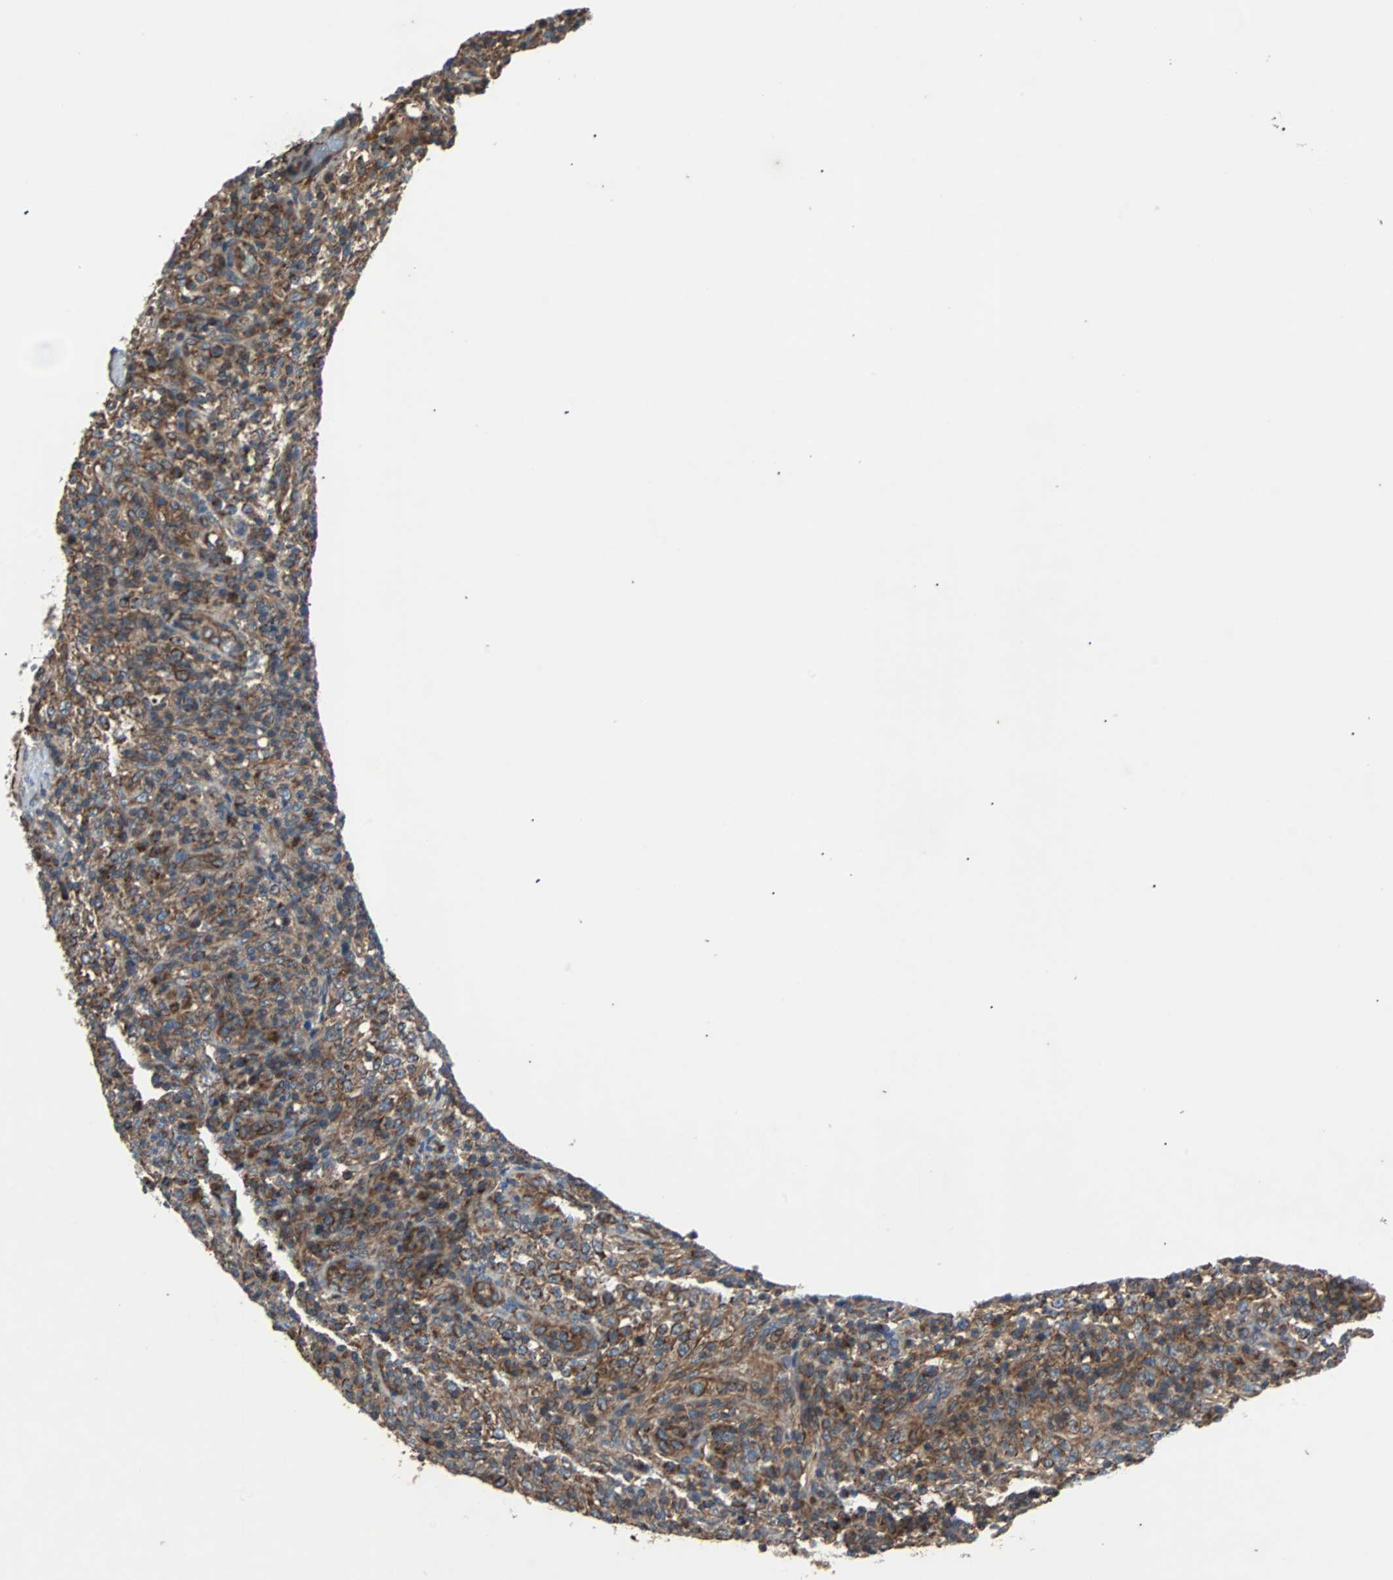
{"staining": {"intensity": "moderate", "quantity": ">75%", "location": "cytoplasmic/membranous"}, "tissue": "lymphoma", "cell_type": "Tumor cells", "image_type": "cancer", "snomed": [{"axis": "morphology", "description": "Malignant lymphoma, non-Hodgkin's type, High grade"}, {"axis": "topography", "description": "Lymph node"}], "caption": "High-power microscopy captured an immunohistochemistry micrograph of malignant lymphoma, non-Hodgkin's type (high-grade), revealing moderate cytoplasmic/membranous staining in about >75% of tumor cells. The staining was performed using DAB (3,3'-diaminobenzidine) to visualize the protein expression in brown, while the nuclei were stained in blue with hematoxylin (Magnification: 20x).", "gene": "ACTR3", "patient": {"sex": "female", "age": 76}}